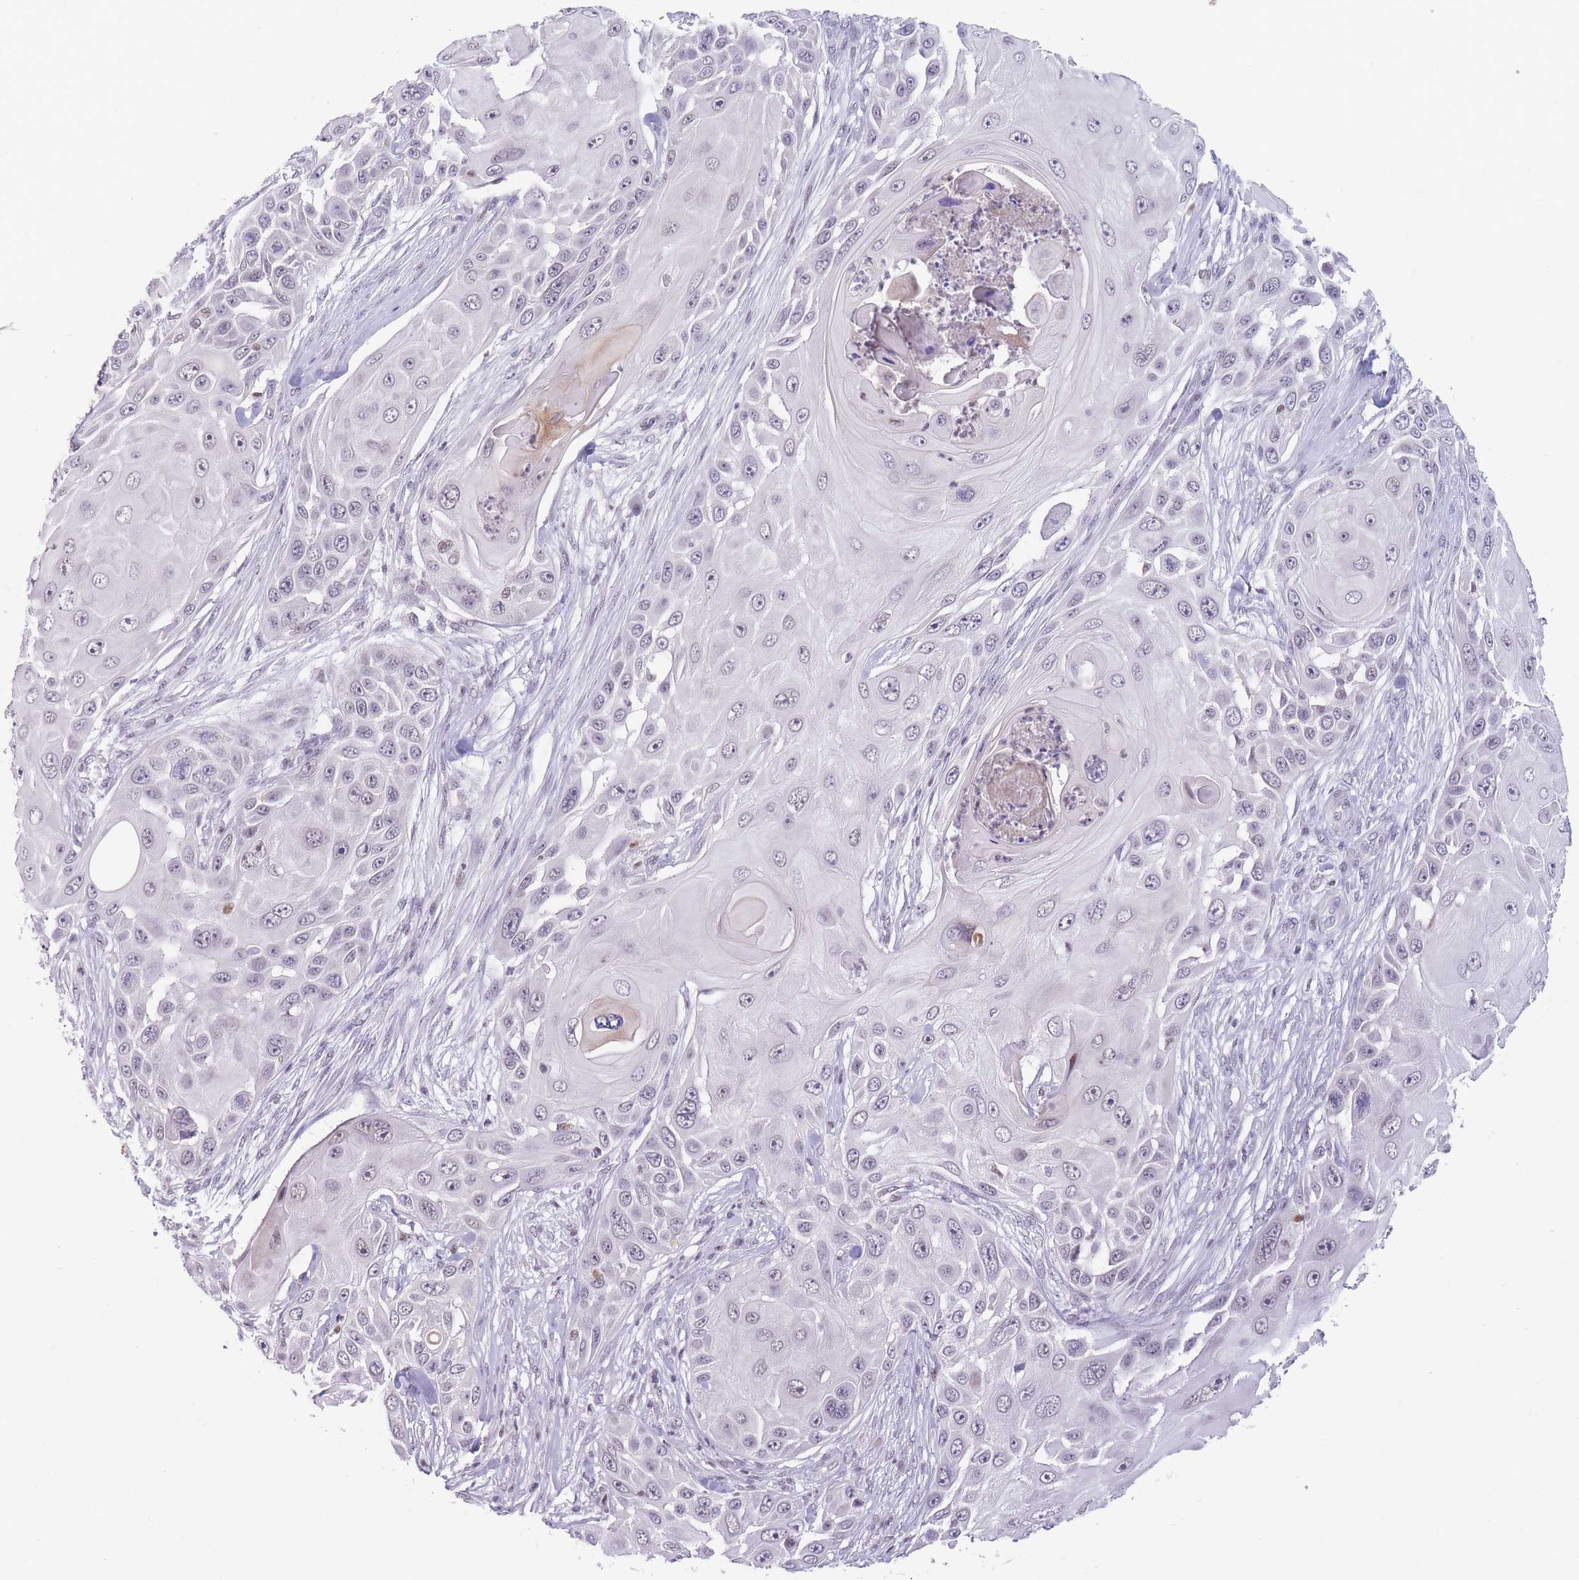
{"staining": {"intensity": "weak", "quantity": "<25%", "location": "nuclear"}, "tissue": "skin cancer", "cell_type": "Tumor cells", "image_type": "cancer", "snomed": [{"axis": "morphology", "description": "Squamous cell carcinoma, NOS"}, {"axis": "topography", "description": "Skin"}], "caption": "IHC histopathology image of skin squamous cell carcinoma stained for a protein (brown), which reveals no positivity in tumor cells.", "gene": "ARID3B", "patient": {"sex": "female", "age": 44}}